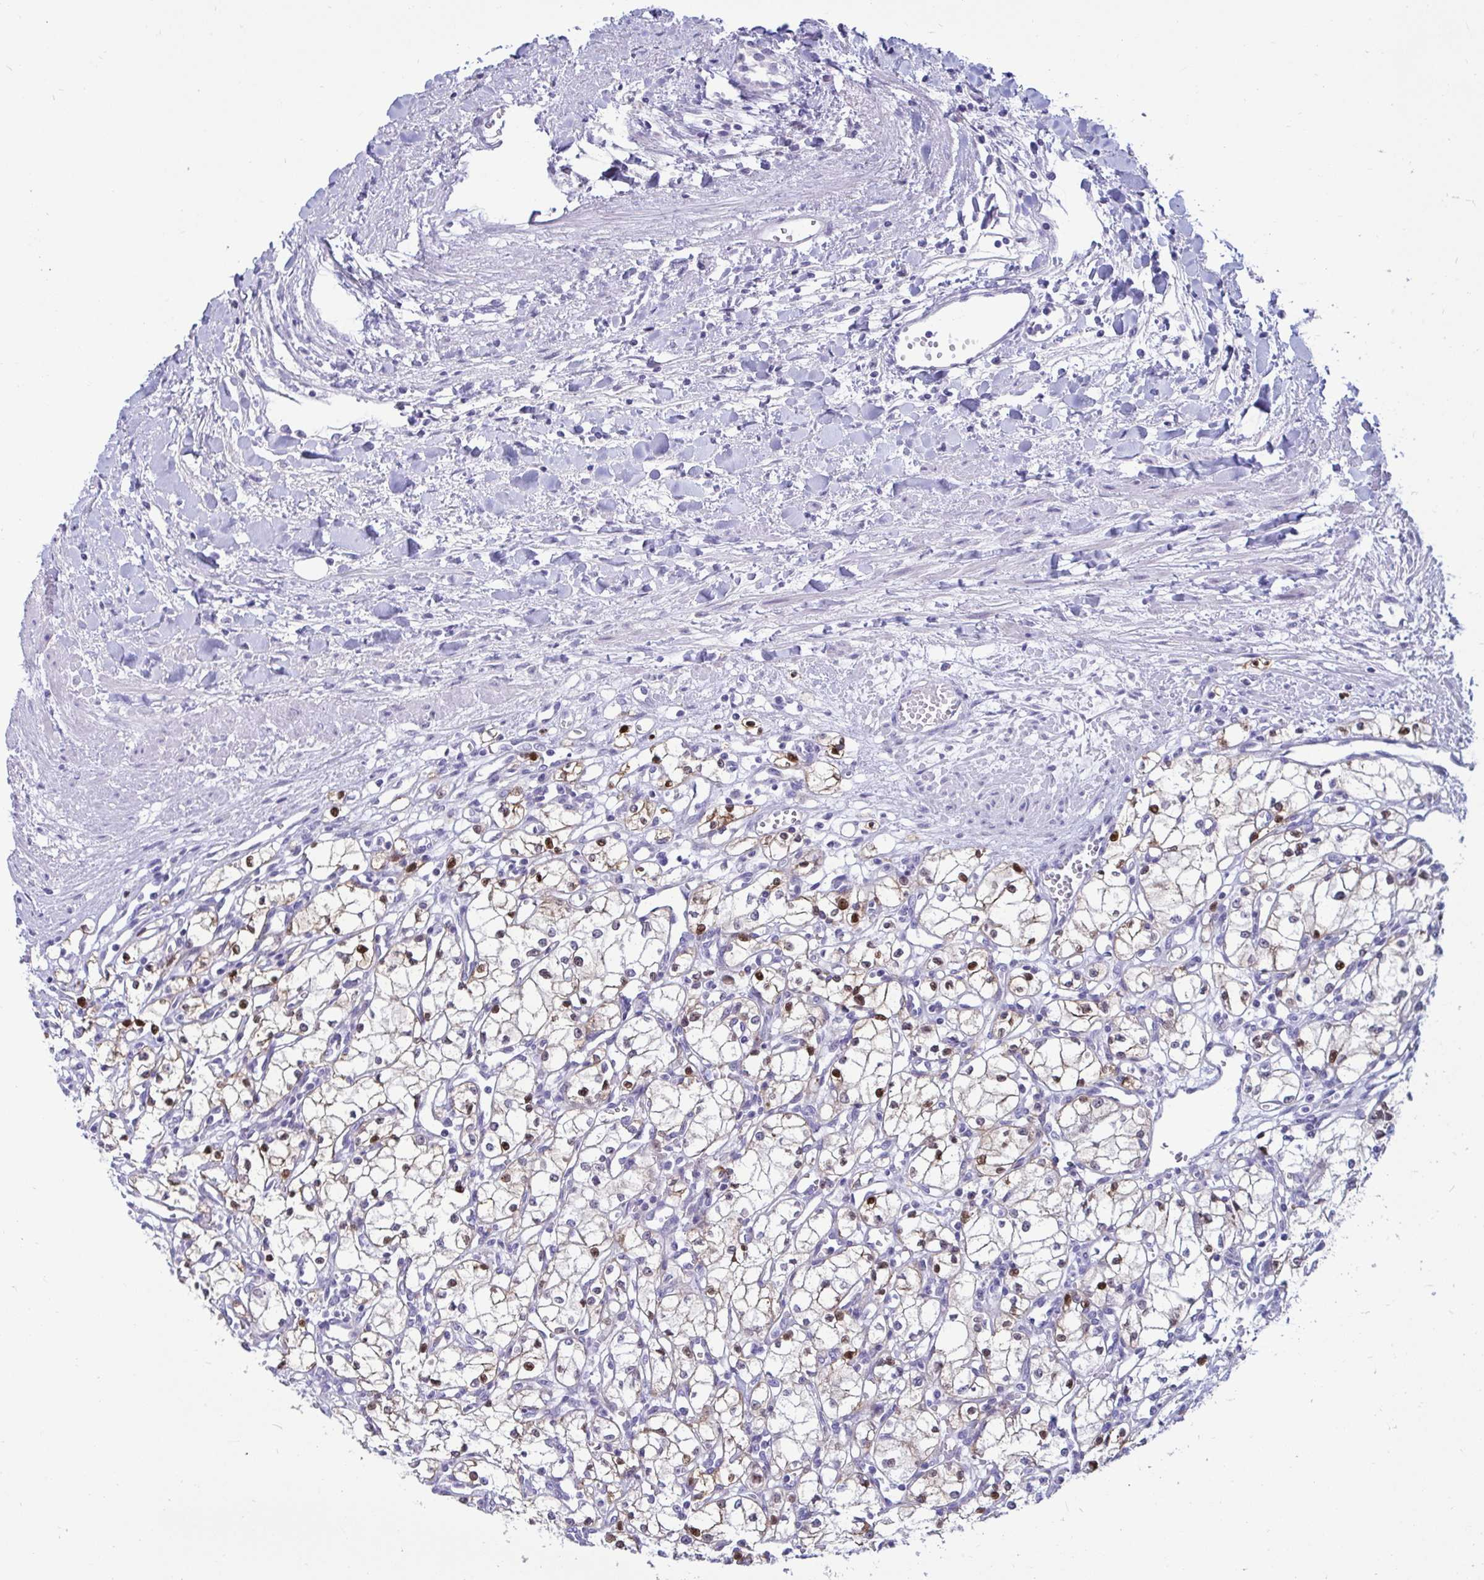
{"staining": {"intensity": "moderate", "quantity": "25%-75%", "location": "cytoplasmic/membranous,nuclear"}, "tissue": "renal cancer", "cell_type": "Tumor cells", "image_type": "cancer", "snomed": [{"axis": "morphology", "description": "Adenocarcinoma, NOS"}, {"axis": "topography", "description": "Kidney"}], "caption": "A high-resolution photomicrograph shows immunohistochemistry staining of adenocarcinoma (renal), which shows moderate cytoplasmic/membranous and nuclear staining in approximately 25%-75% of tumor cells. The staining was performed using DAB to visualize the protein expression in brown, while the nuclei were stained in blue with hematoxylin (Magnification: 20x).", "gene": "TFPI2", "patient": {"sex": "male", "age": 59}}